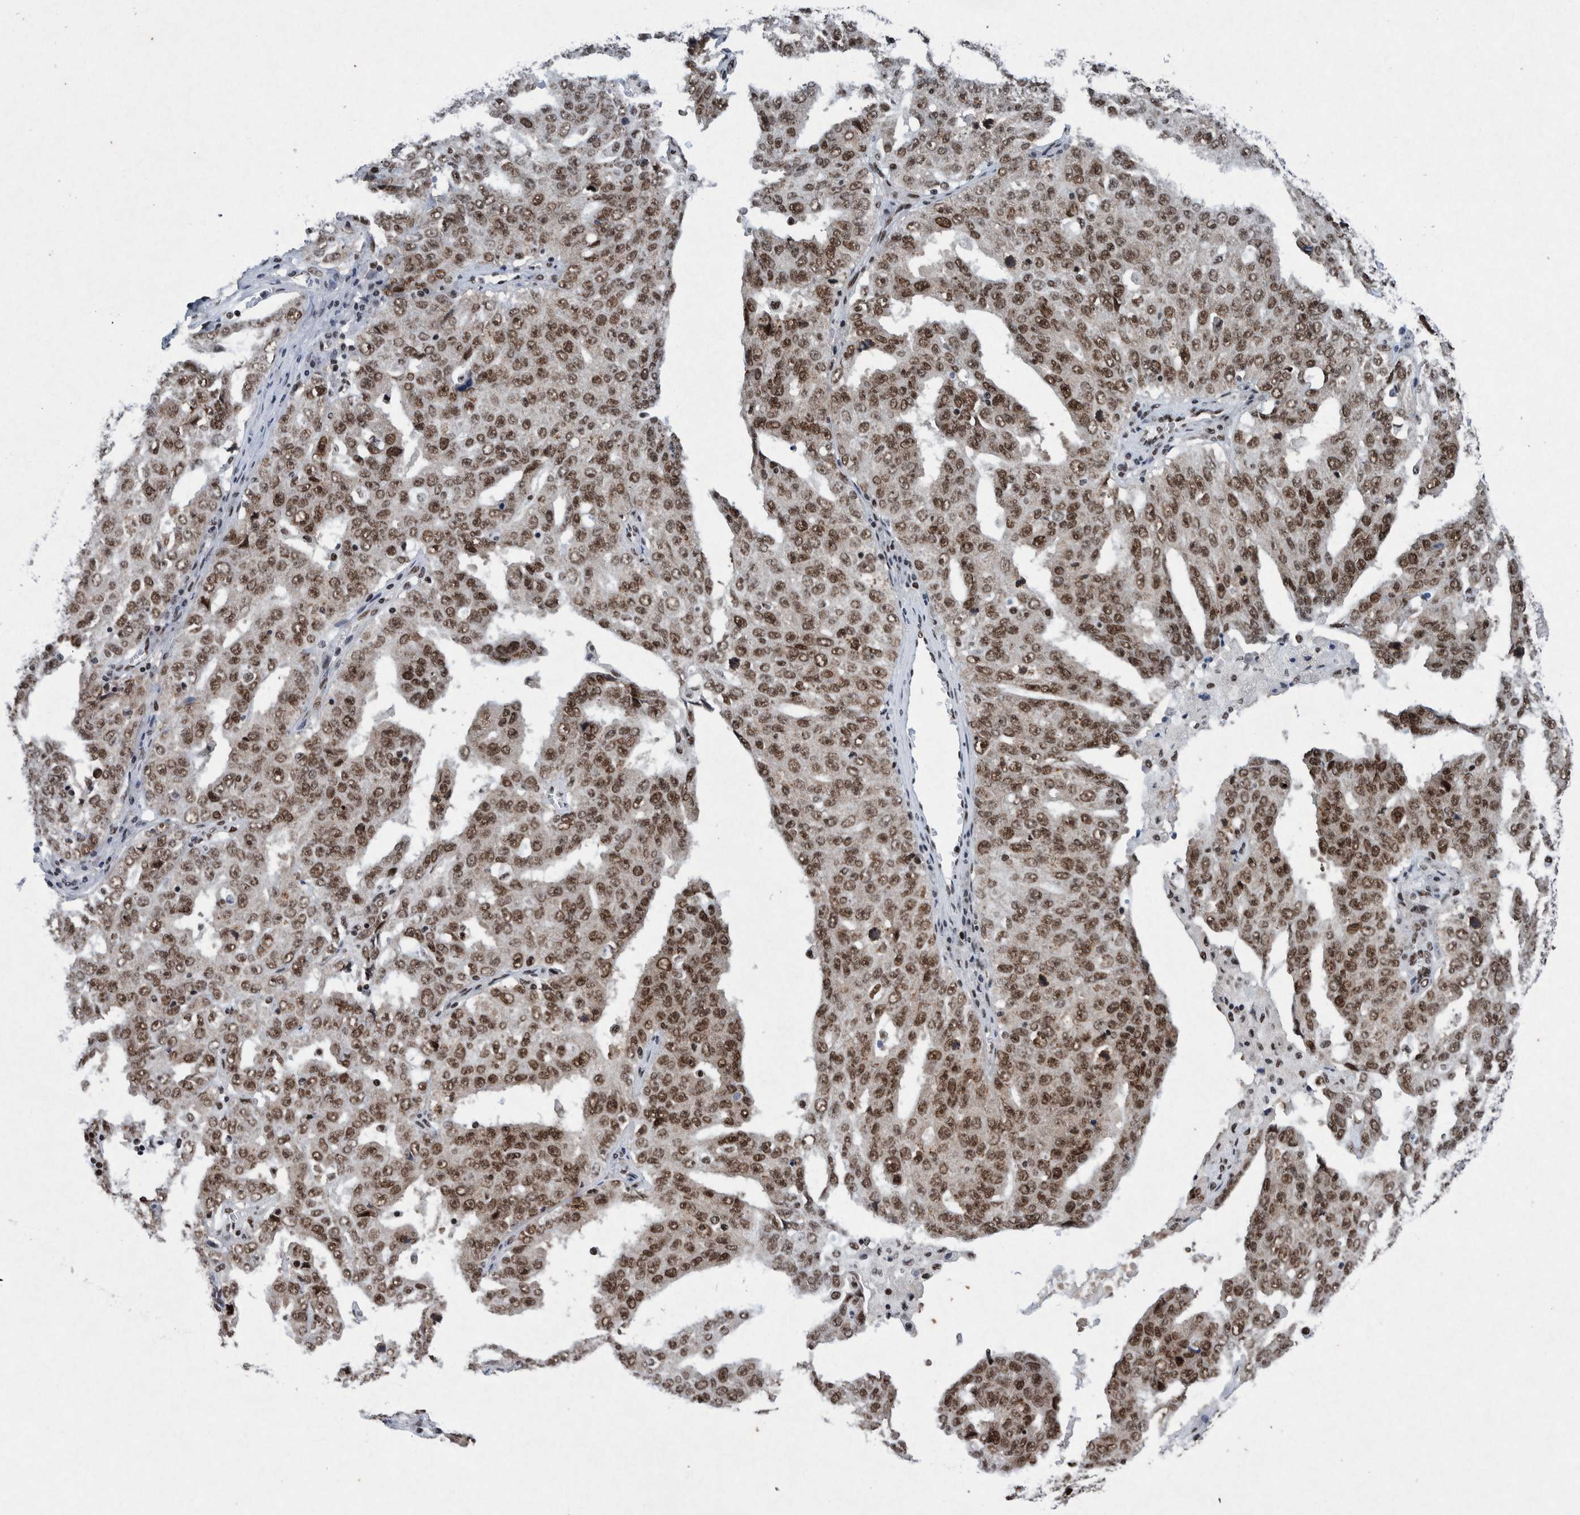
{"staining": {"intensity": "moderate", "quantity": ">75%", "location": "nuclear"}, "tissue": "ovarian cancer", "cell_type": "Tumor cells", "image_type": "cancer", "snomed": [{"axis": "morphology", "description": "Carcinoma, endometroid"}, {"axis": "topography", "description": "Ovary"}], "caption": "Ovarian cancer (endometroid carcinoma) stained with a brown dye reveals moderate nuclear positive expression in approximately >75% of tumor cells.", "gene": "TAF10", "patient": {"sex": "female", "age": 62}}